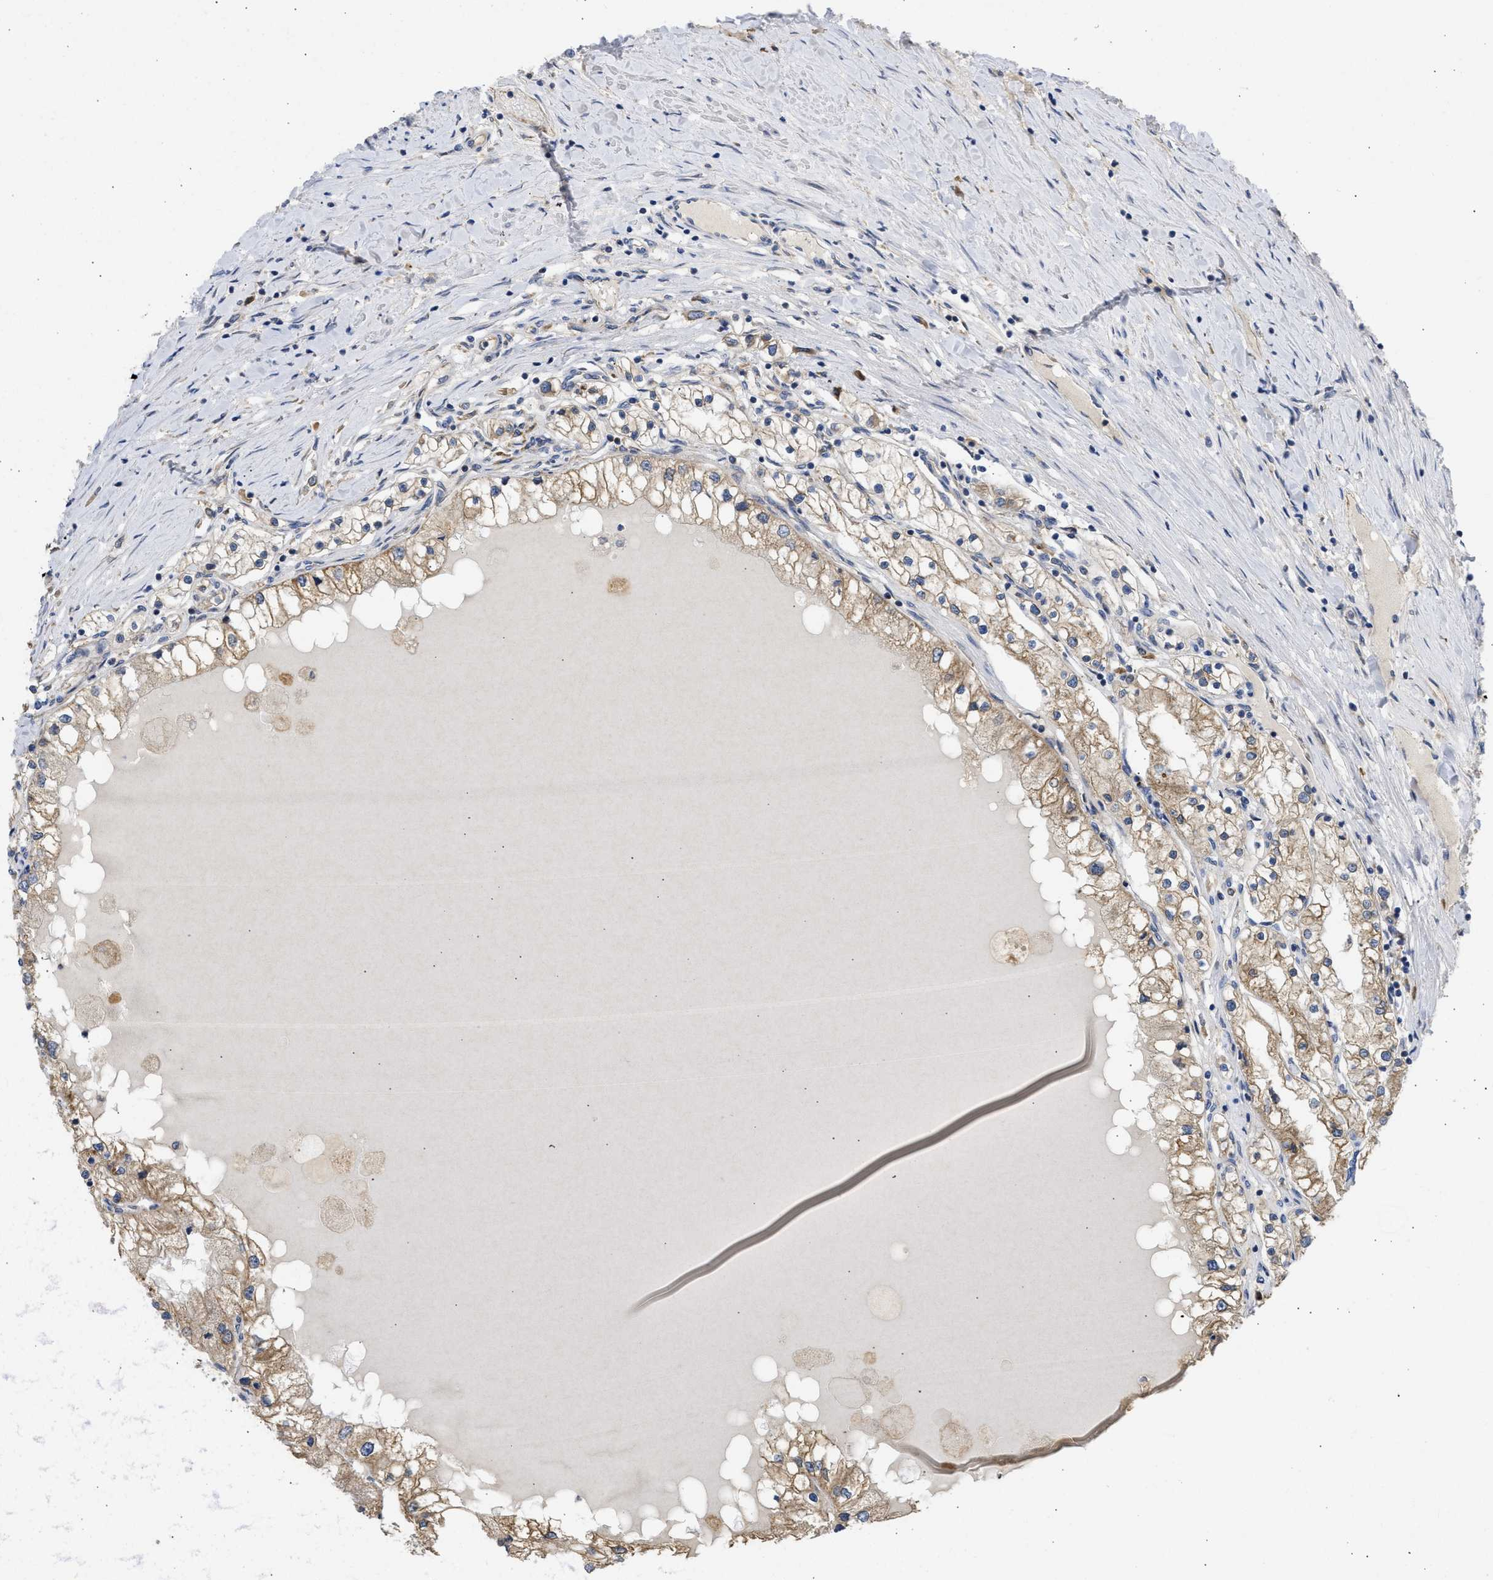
{"staining": {"intensity": "moderate", "quantity": ">75%", "location": "cytoplasmic/membranous"}, "tissue": "renal cancer", "cell_type": "Tumor cells", "image_type": "cancer", "snomed": [{"axis": "morphology", "description": "Adenocarcinoma, NOS"}, {"axis": "topography", "description": "Kidney"}], "caption": "Immunohistochemical staining of renal cancer (adenocarcinoma) exhibits medium levels of moderate cytoplasmic/membranous protein positivity in approximately >75% of tumor cells.", "gene": "TMED1", "patient": {"sex": "male", "age": 68}}